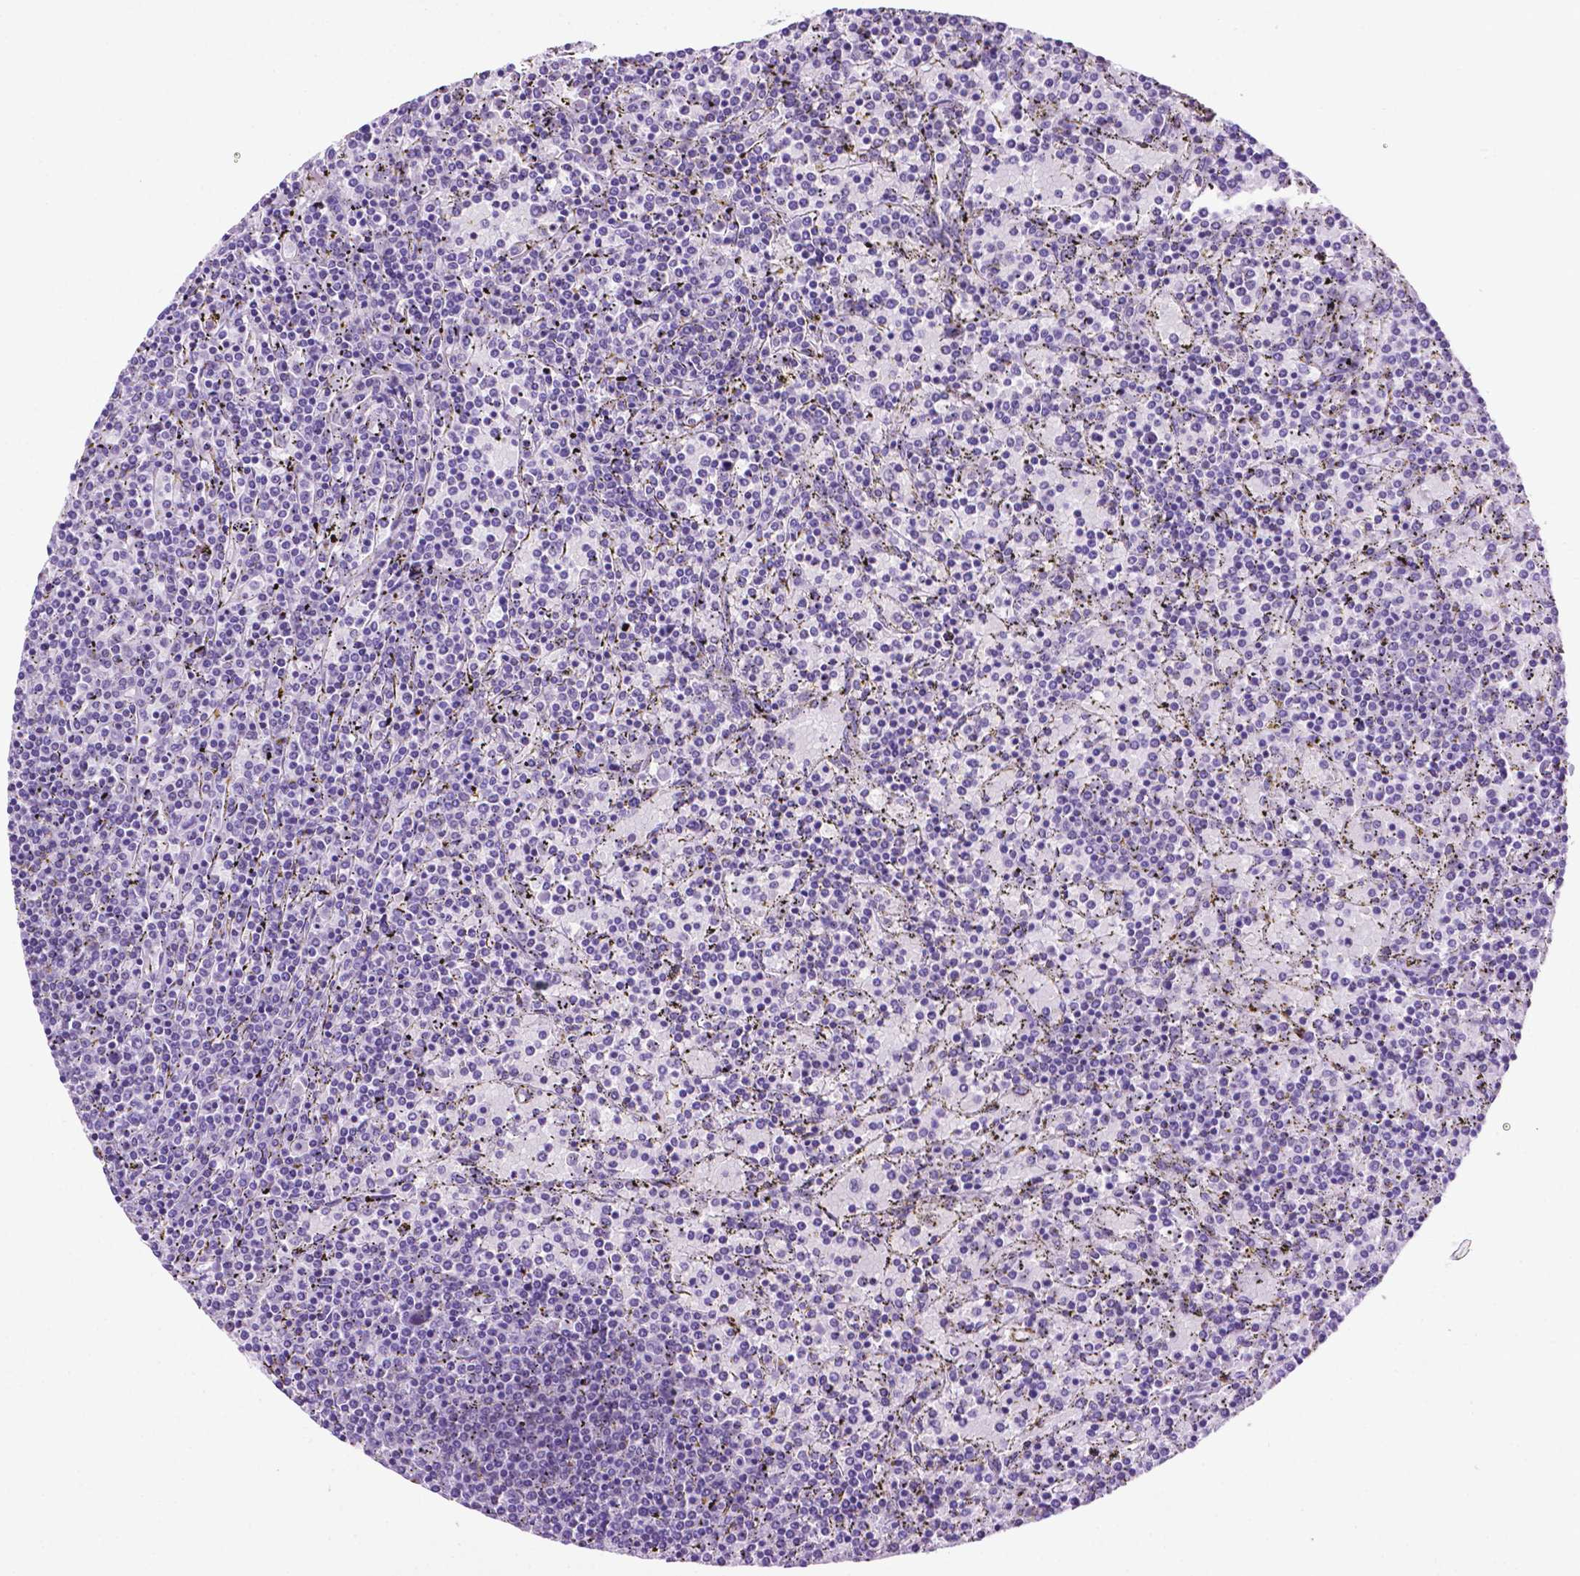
{"staining": {"intensity": "negative", "quantity": "none", "location": "none"}, "tissue": "lymphoma", "cell_type": "Tumor cells", "image_type": "cancer", "snomed": [{"axis": "morphology", "description": "Malignant lymphoma, non-Hodgkin's type, Low grade"}, {"axis": "topography", "description": "Spleen"}], "caption": "Immunohistochemistry of human lymphoma demonstrates no staining in tumor cells.", "gene": "TACSTD2", "patient": {"sex": "female", "age": 77}}